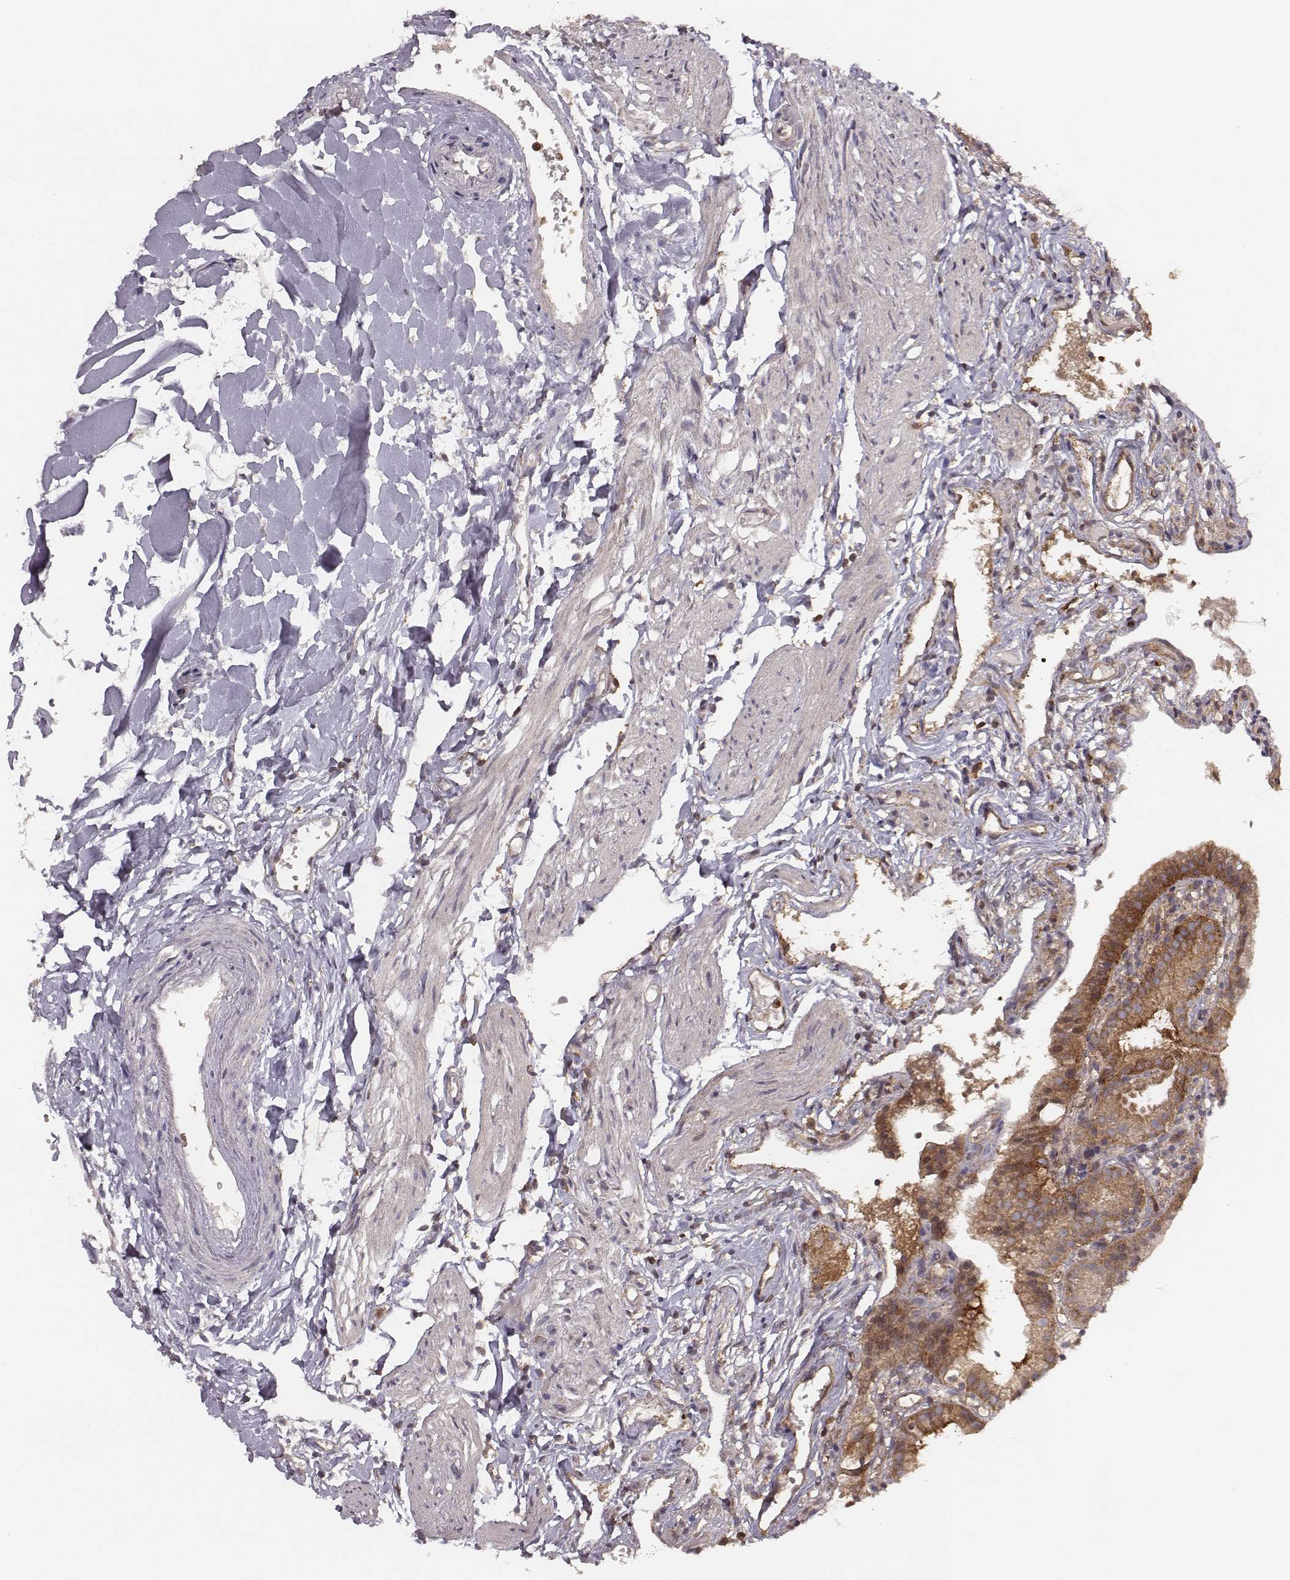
{"staining": {"intensity": "strong", "quantity": ">75%", "location": "cytoplasmic/membranous"}, "tissue": "gallbladder", "cell_type": "Glandular cells", "image_type": "normal", "snomed": [{"axis": "morphology", "description": "Normal tissue, NOS"}, {"axis": "topography", "description": "Gallbladder"}], "caption": "Protein expression analysis of normal gallbladder demonstrates strong cytoplasmic/membranous staining in approximately >75% of glandular cells. (brown staining indicates protein expression, while blue staining denotes nuclei).", "gene": "VPS26A", "patient": {"sex": "female", "age": 47}}